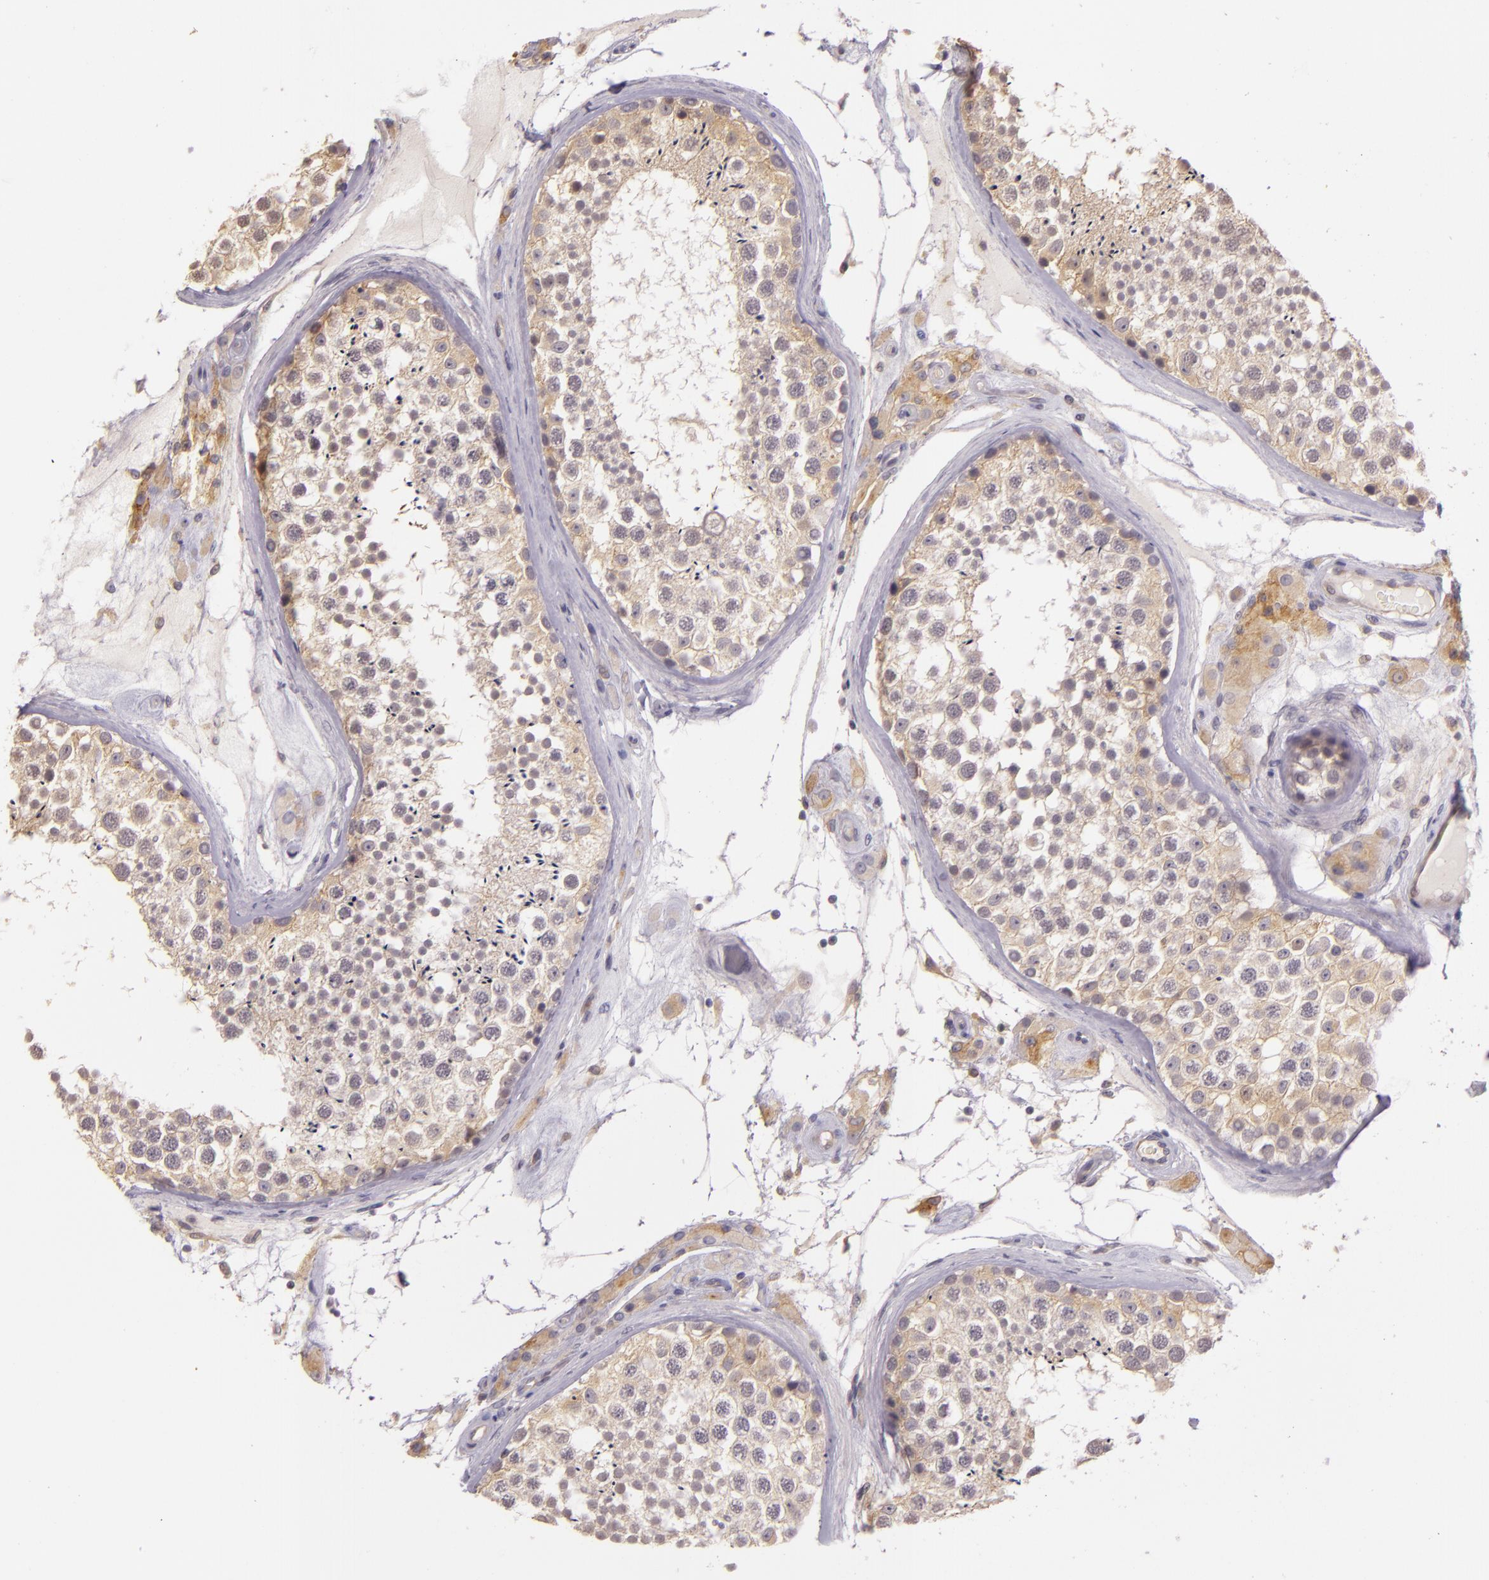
{"staining": {"intensity": "weak", "quantity": "25%-75%", "location": "cytoplasmic/membranous"}, "tissue": "testis", "cell_type": "Cells in seminiferous ducts", "image_type": "normal", "snomed": [{"axis": "morphology", "description": "Normal tissue, NOS"}, {"axis": "topography", "description": "Testis"}], "caption": "Protein expression analysis of benign testis demonstrates weak cytoplasmic/membranous expression in approximately 25%-75% of cells in seminiferous ducts.", "gene": "ARMH4", "patient": {"sex": "male", "age": 46}}